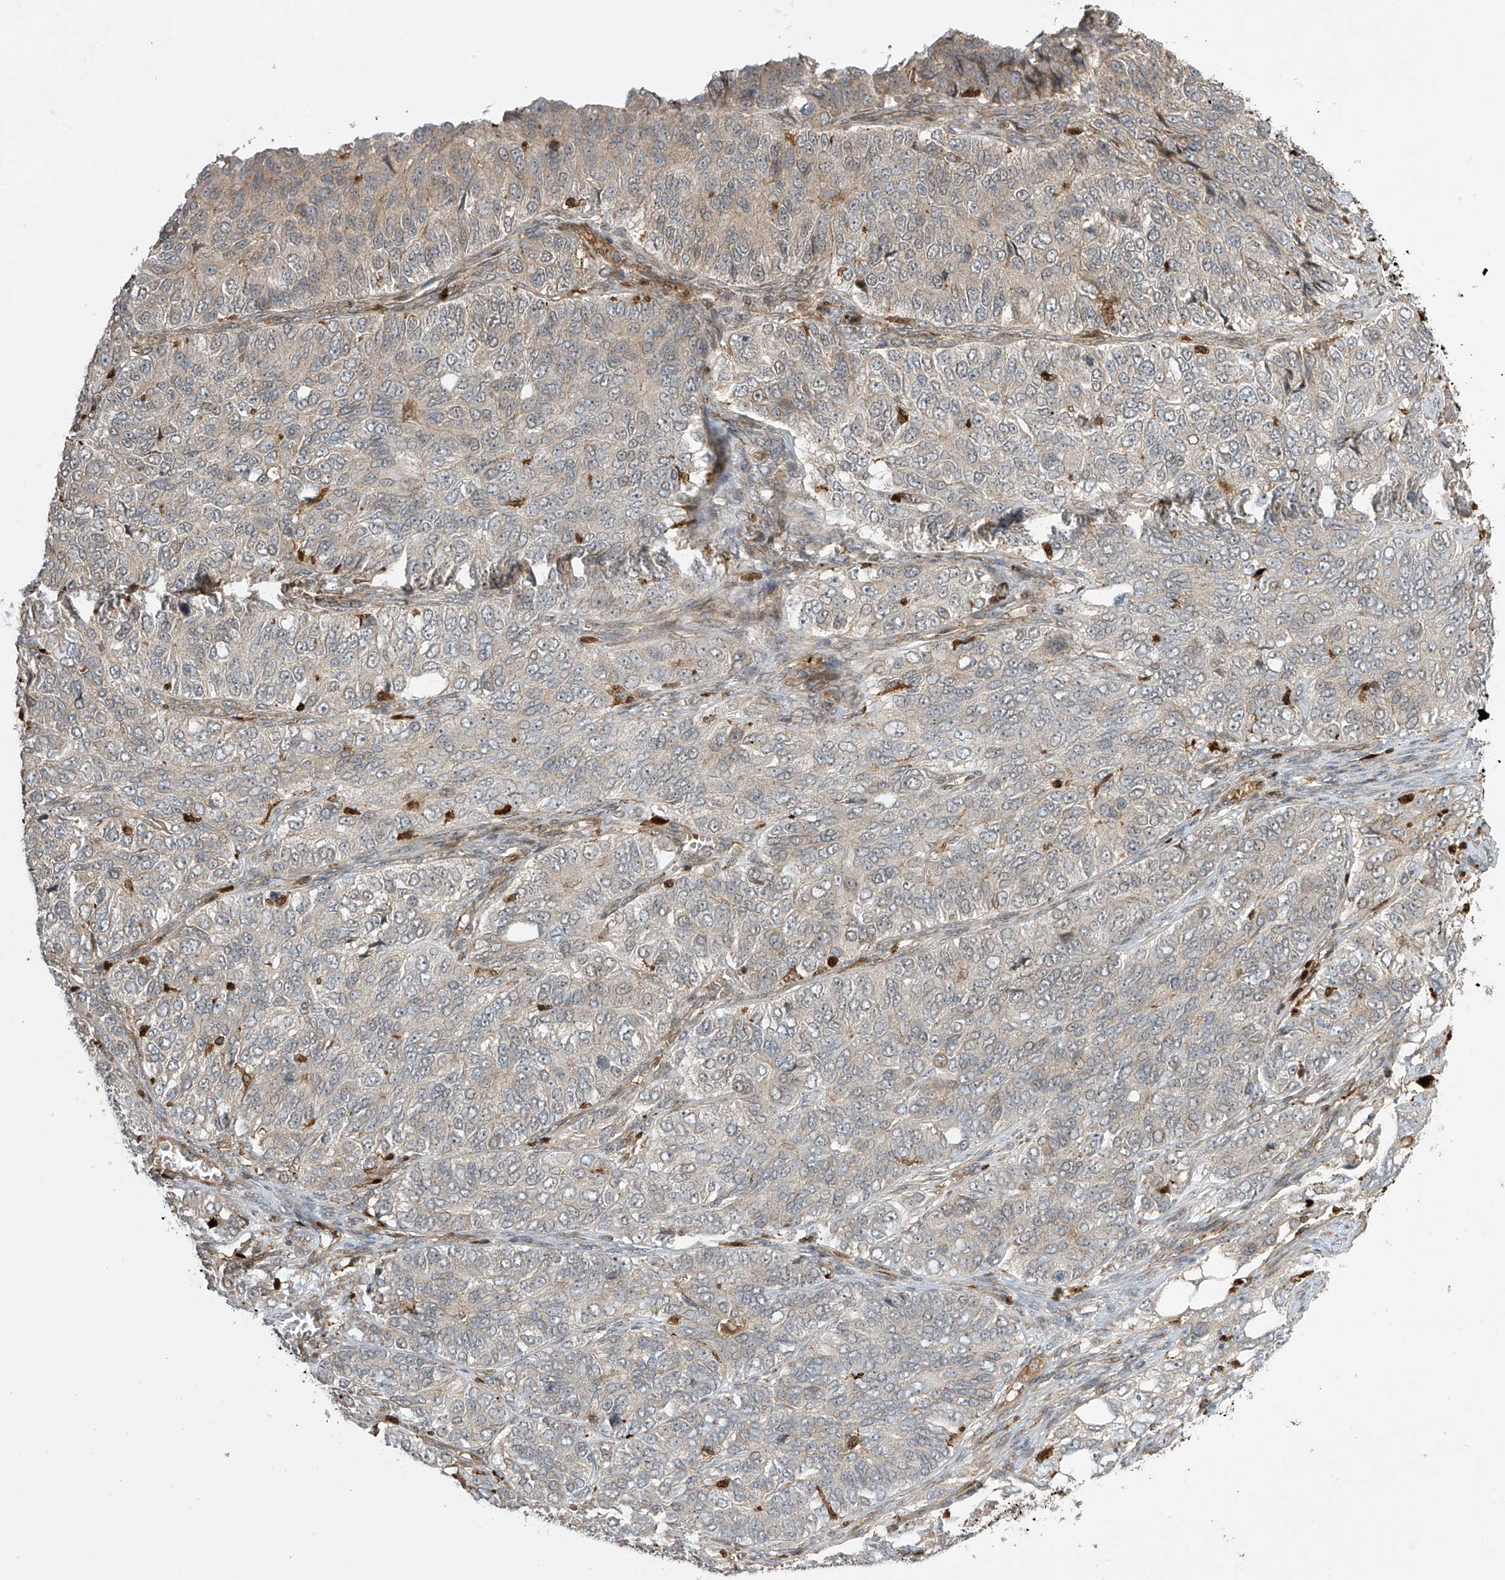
{"staining": {"intensity": "negative", "quantity": "none", "location": "none"}, "tissue": "ovarian cancer", "cell_type": "Tumor cells", "image_type": "cancer", "snomed": [{"axis": "morphology", "description": "Carcinoma, endometroid"}, {"axis": "topography", "description": "Ovary"}], "caption": "This is an immunohistochemistry histopathology image of human ovarian cancer (endometroid carcinoma). There is no positivity in tumor cells.", "gene": "ATAD2B", "patient": {"sex": "female", "age": 51}}